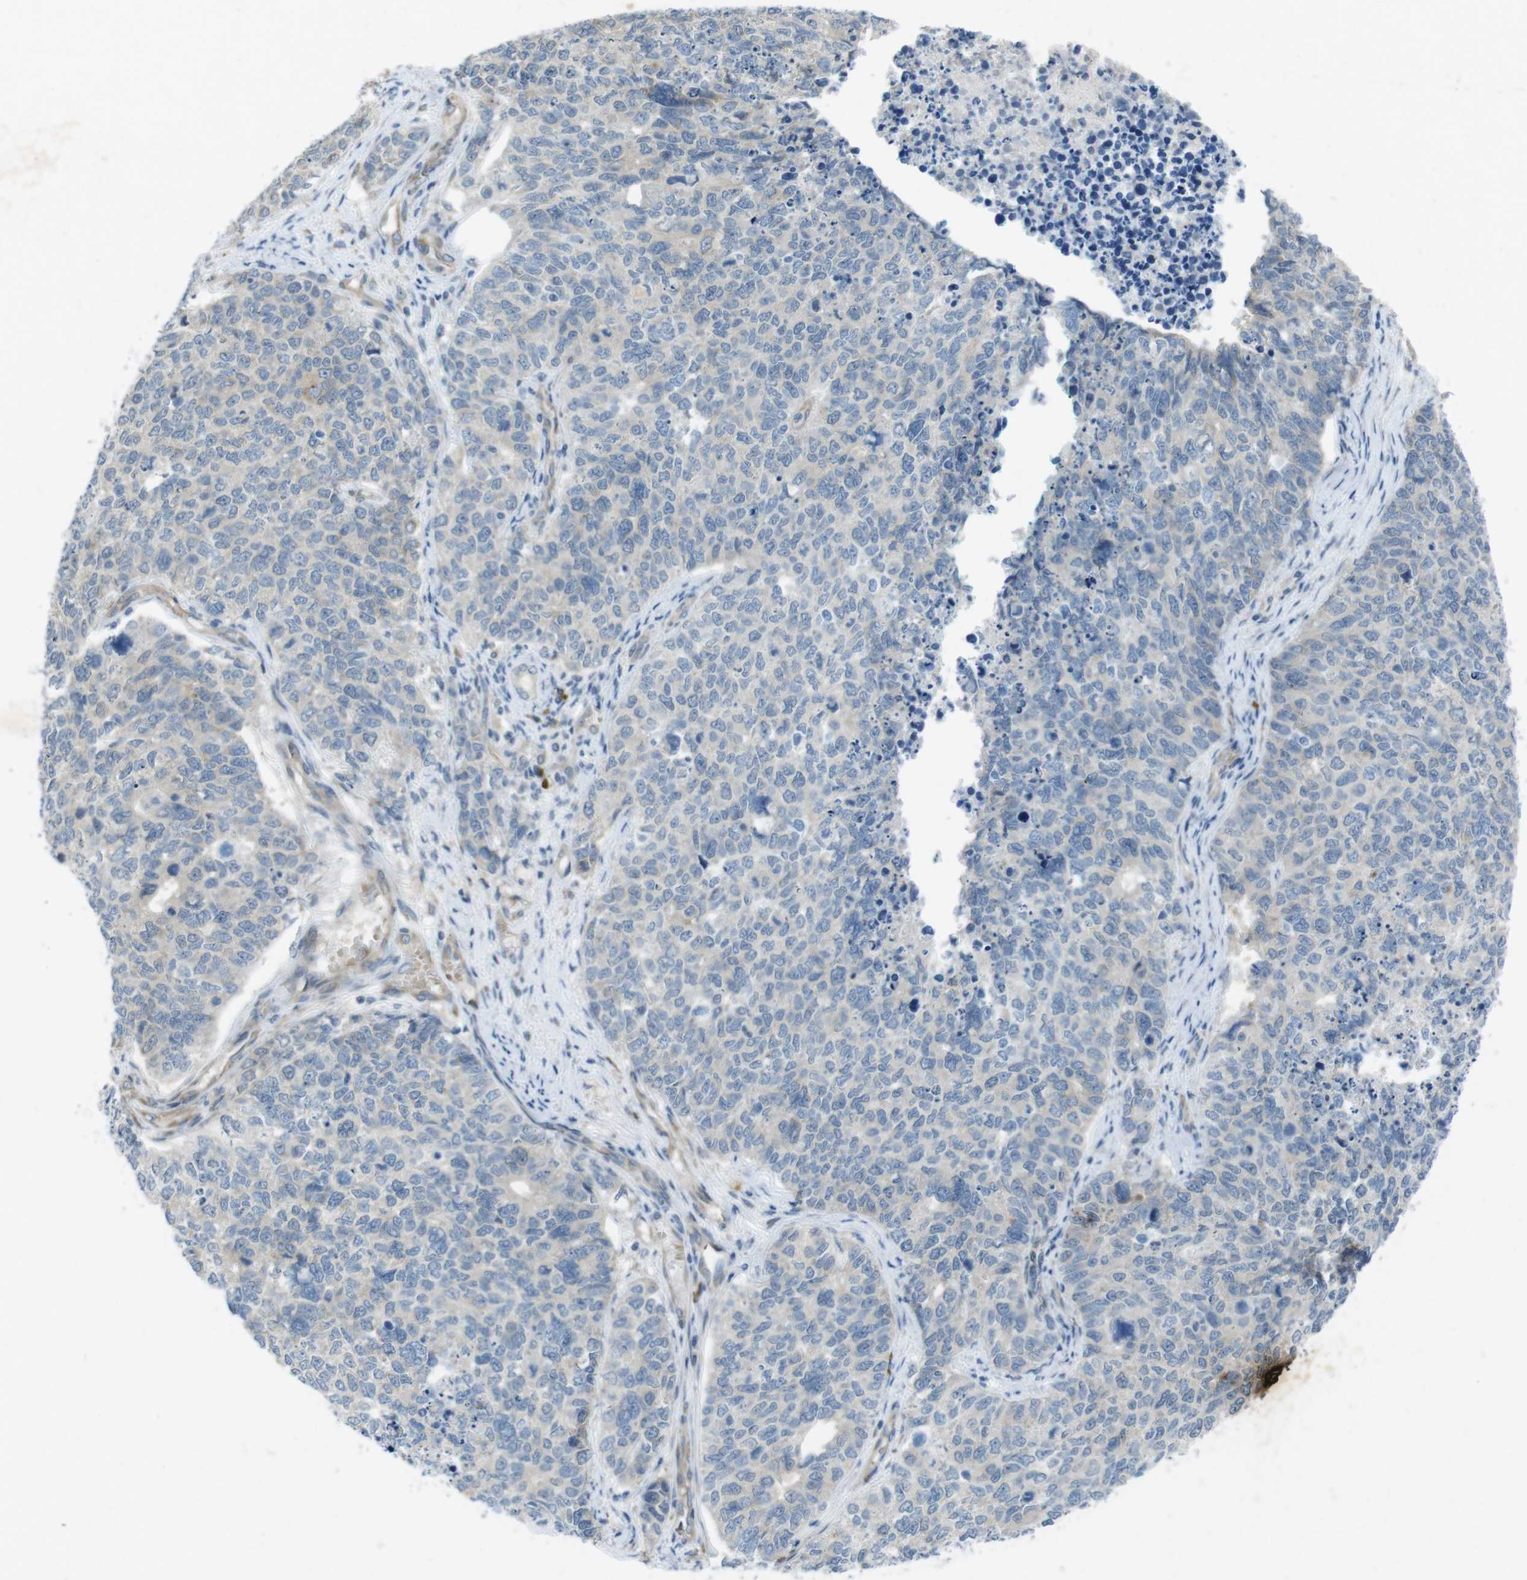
{"staining": {"intensity": "weak", "quantity": "<25%", "location": "cytoplasmic/membranous"}, "tissue": "cervical cancer", "cell_type": "Tumor cells", "image_type": "cancer", "snomed": [{"axis": "morphology", "description": "Squamous cell carcinoma, NOS"}, {"axis": "topography", "description": "Cervix"}], "caption": "A histopathology image of cervical cancer (squamous cell carcinoma) stained for a protein reveals no brown staining in tumor cells.", "gene": "FLCN", "patient": {"sex": "female", "age": 63}}